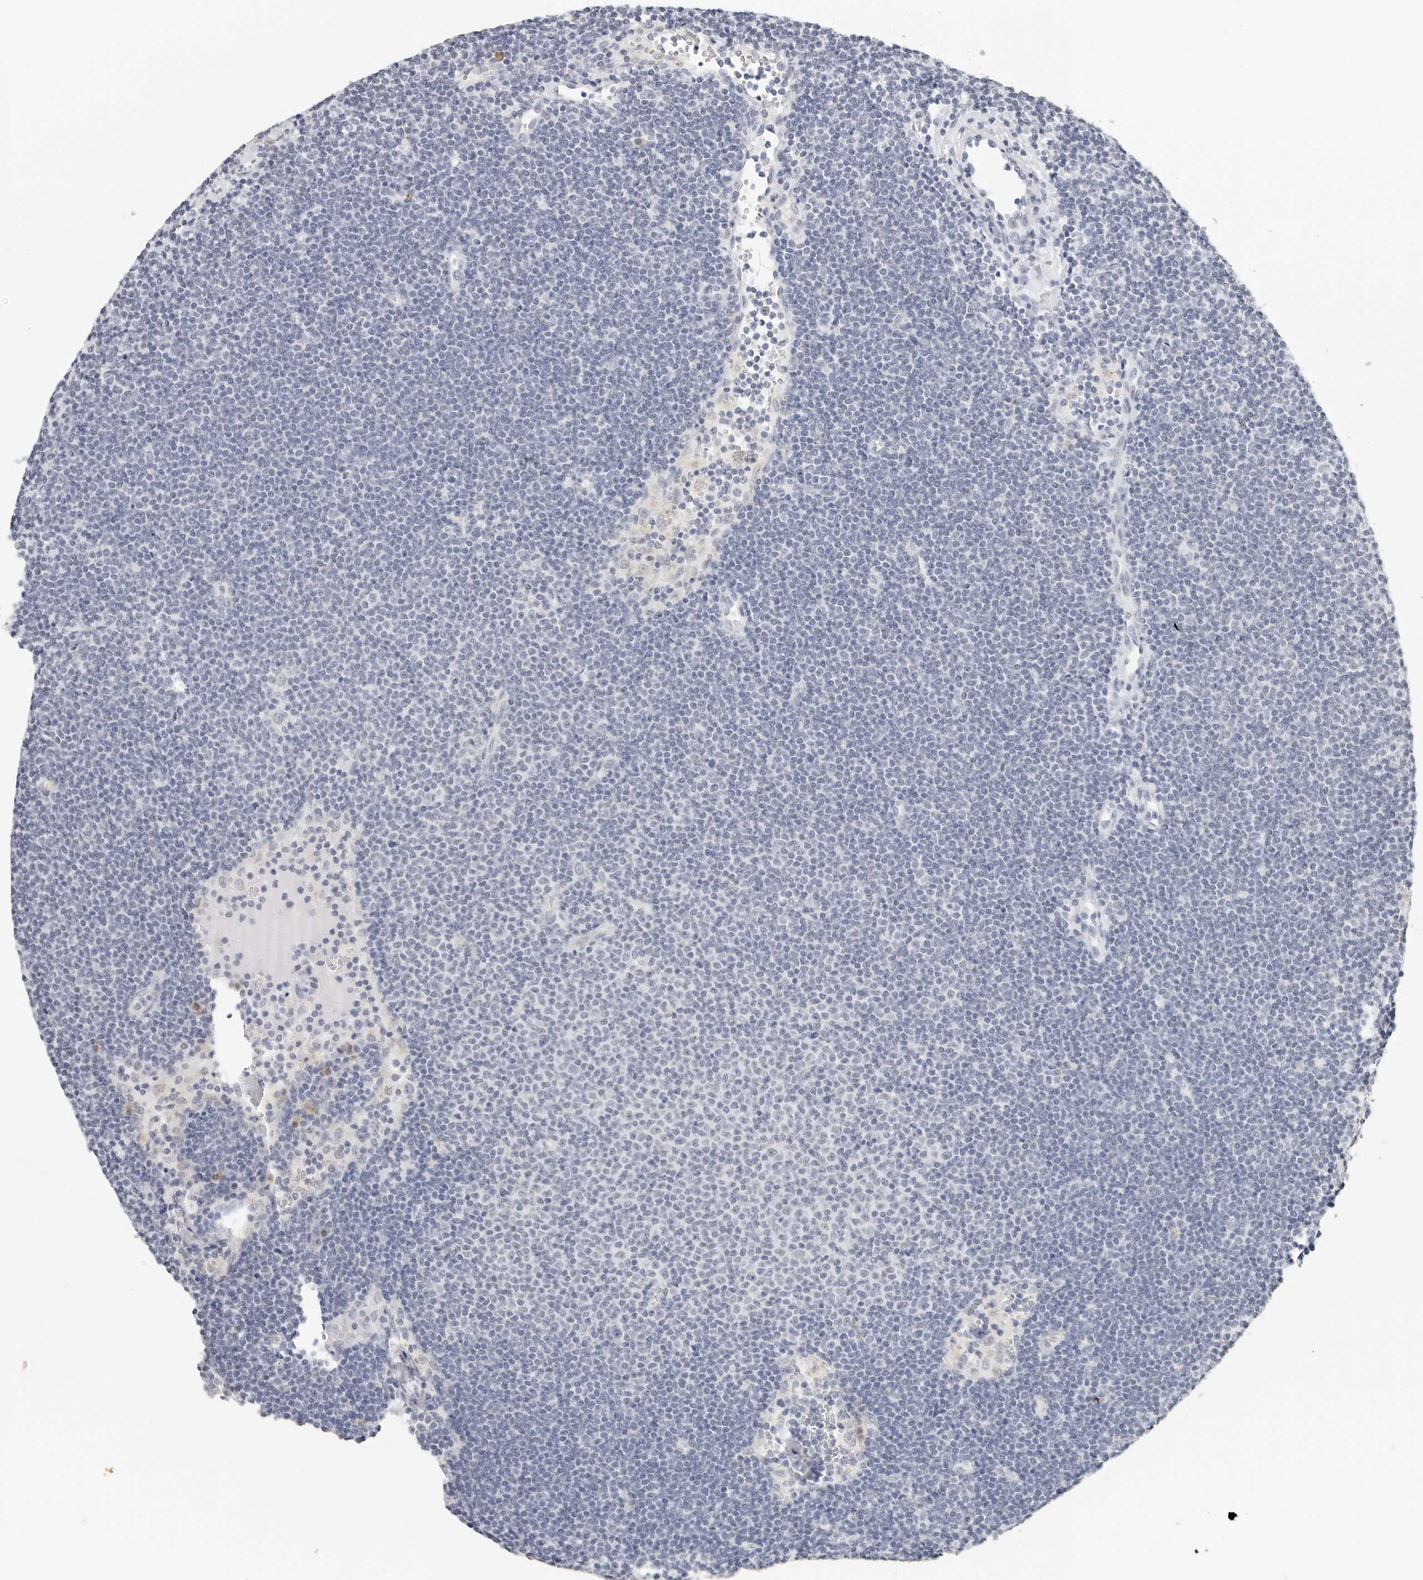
{"staining": {"intensity": "negative", "quantity": "none", "location": "none"}, "tissue": "lymphoma", "cell_type": "Tumor cells", "image_type": "cancer", "snomed": [{"axis": "morphology", "description": "Malignant lymphoma, non-Hodgkin's type, Low grade"}, {"axis": "topography", "description": "Lymph node"}], "caption": "Immunohistochemical staining of human malignant lymphoma, non-Hodgkin's type (low-grade) displays no significant expression in tumor cells. Nuclei are stained in blue.", "gene": "EDN2", "patient": {"sex": "female", "age": 53}}